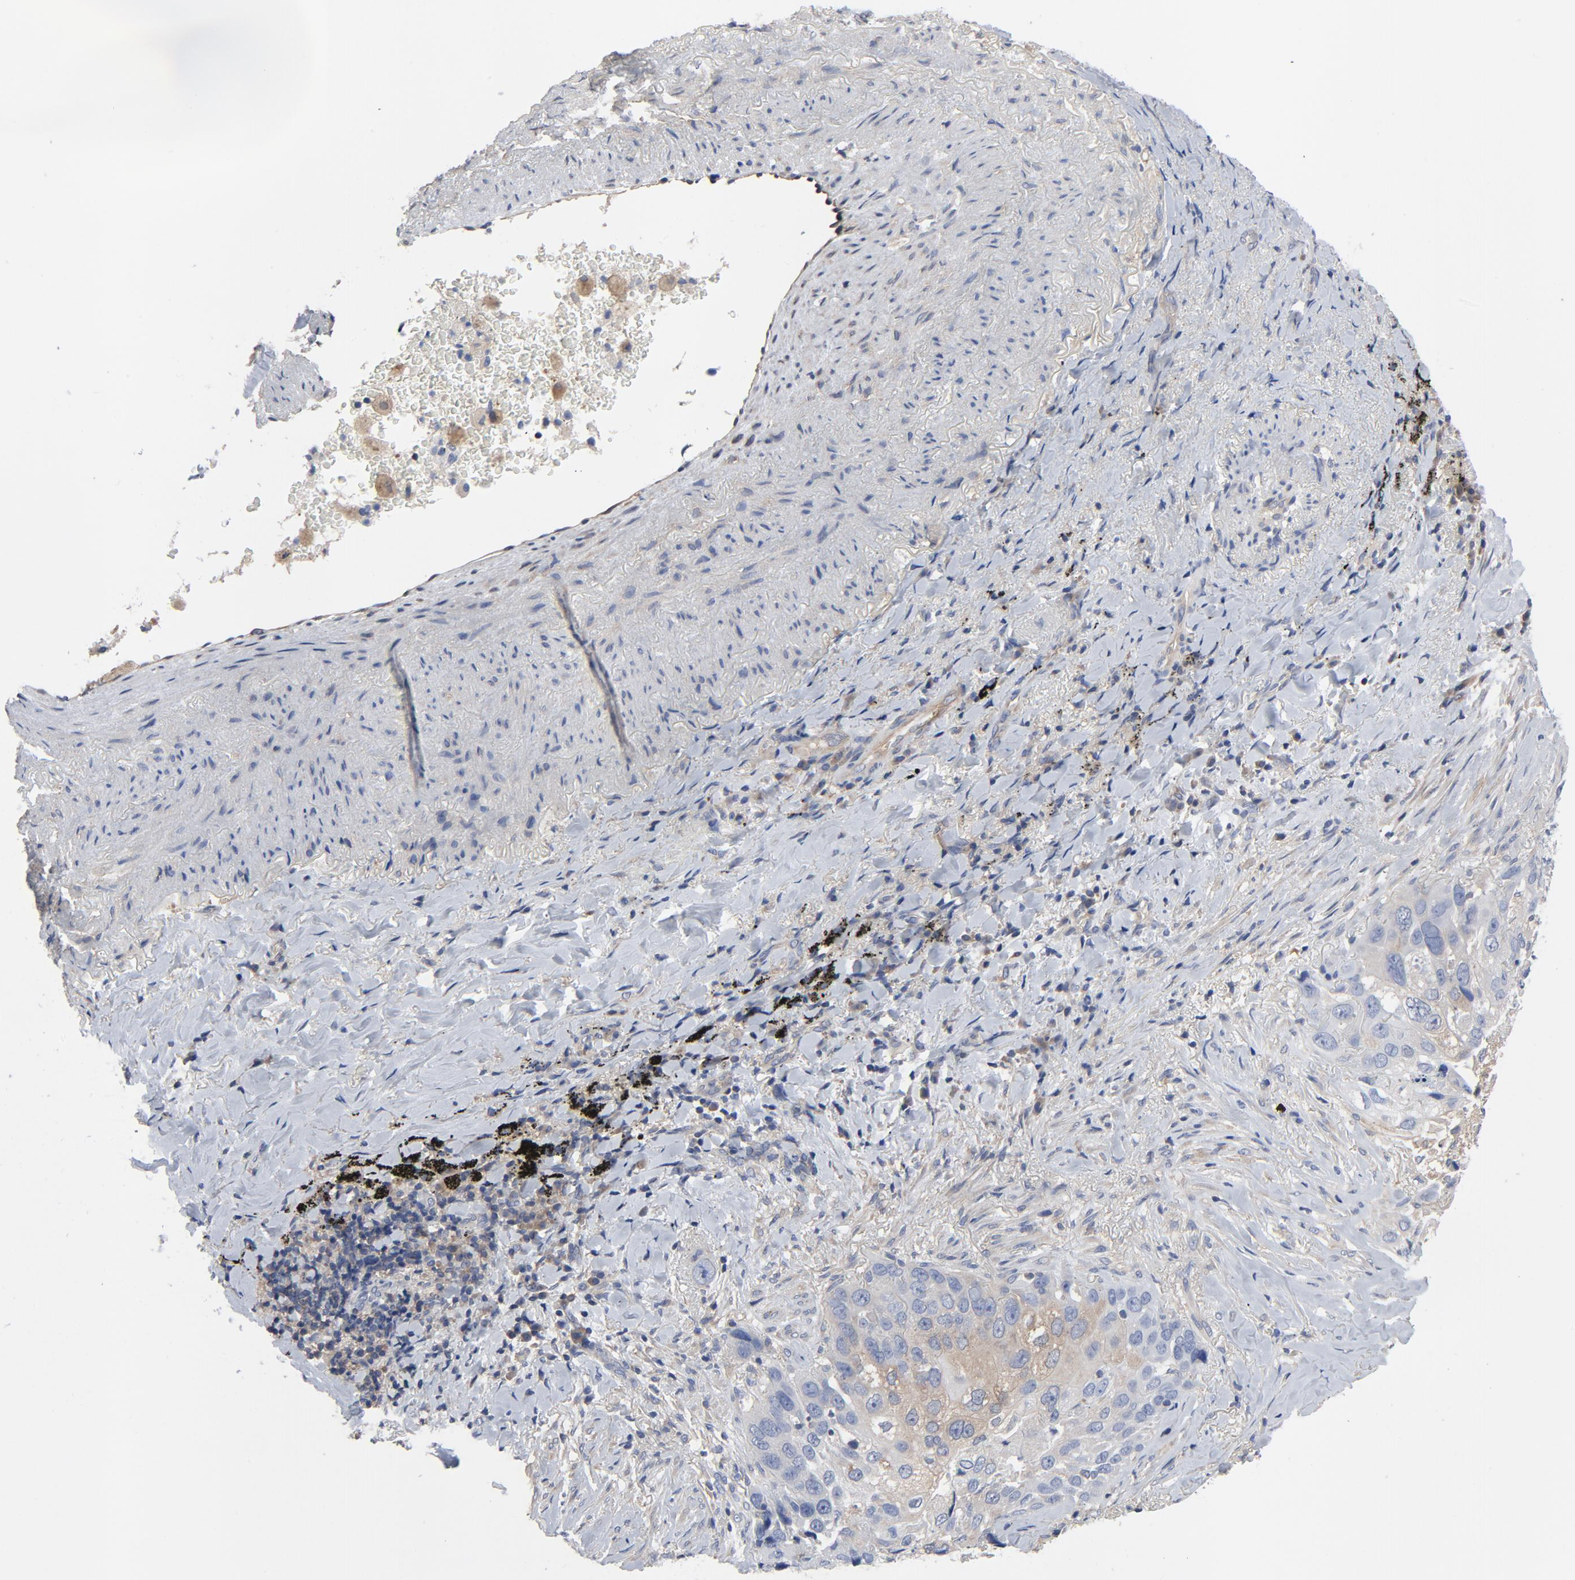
{"staining": {"intensity": "moderate", "quantity": "25%-75%", "location": "cytoplasmic/membranous"}, "tissue": "lung cancer", "cell_type": "Tumor cells", "image_type": "cancer", "snomed": [{"axis": "morphology", "description": "Squamous cell carcinoma, NOS"}, {"axis": "topography", "description": "Lung"}], "caption": "This image exhibits lung cancer stained with IHC to label a protein in brown. The cytoplasmic/membranous of tumor cells show moderate positivity for the protein. Nuclei are counter-stained blue.", "gene": "DYNLT3", "patient": {"sex": "male", "age": 54}}